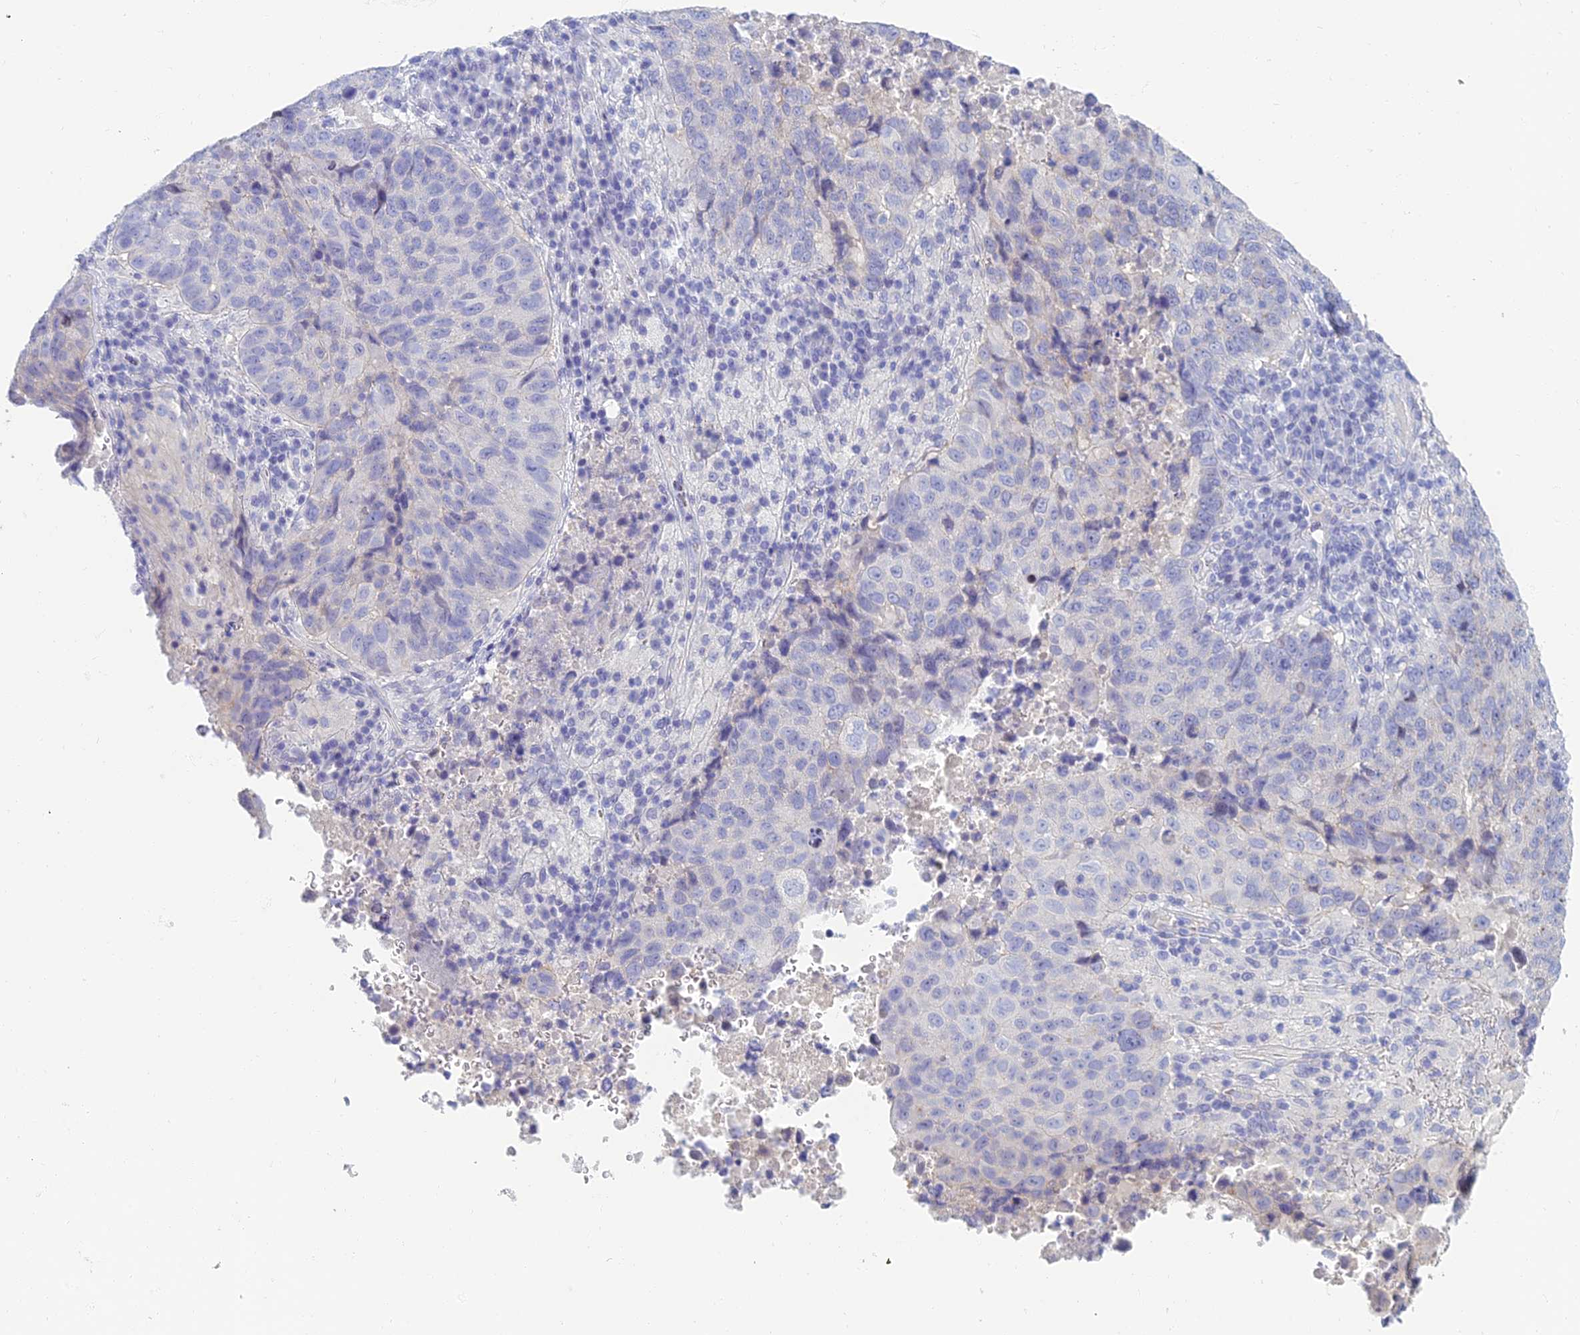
{"staining": {"intensity": "negative", "quantity": "none", "location": "none"}, "tissue": "lung cancer", "cell_type": "Tumor cells", "image_type": "cancer", "snomed": [{"axis": "morphology", "description": "Squamous cell carcinoma, NOS"}, {"axis": "topography", "description": "Lung"}], "caption": "IHC image of neoplastic tissue: lung cancer stained with DAB exhibits no significant protein expression in tumor cells. The staining is performed using DAB (3,3'-diaminobenzidine) brown chromogen with nuclei counter-stained in using hematoxylin.", "gene": "NEURL1", "patient": {"sex": "male", "age": 73}}